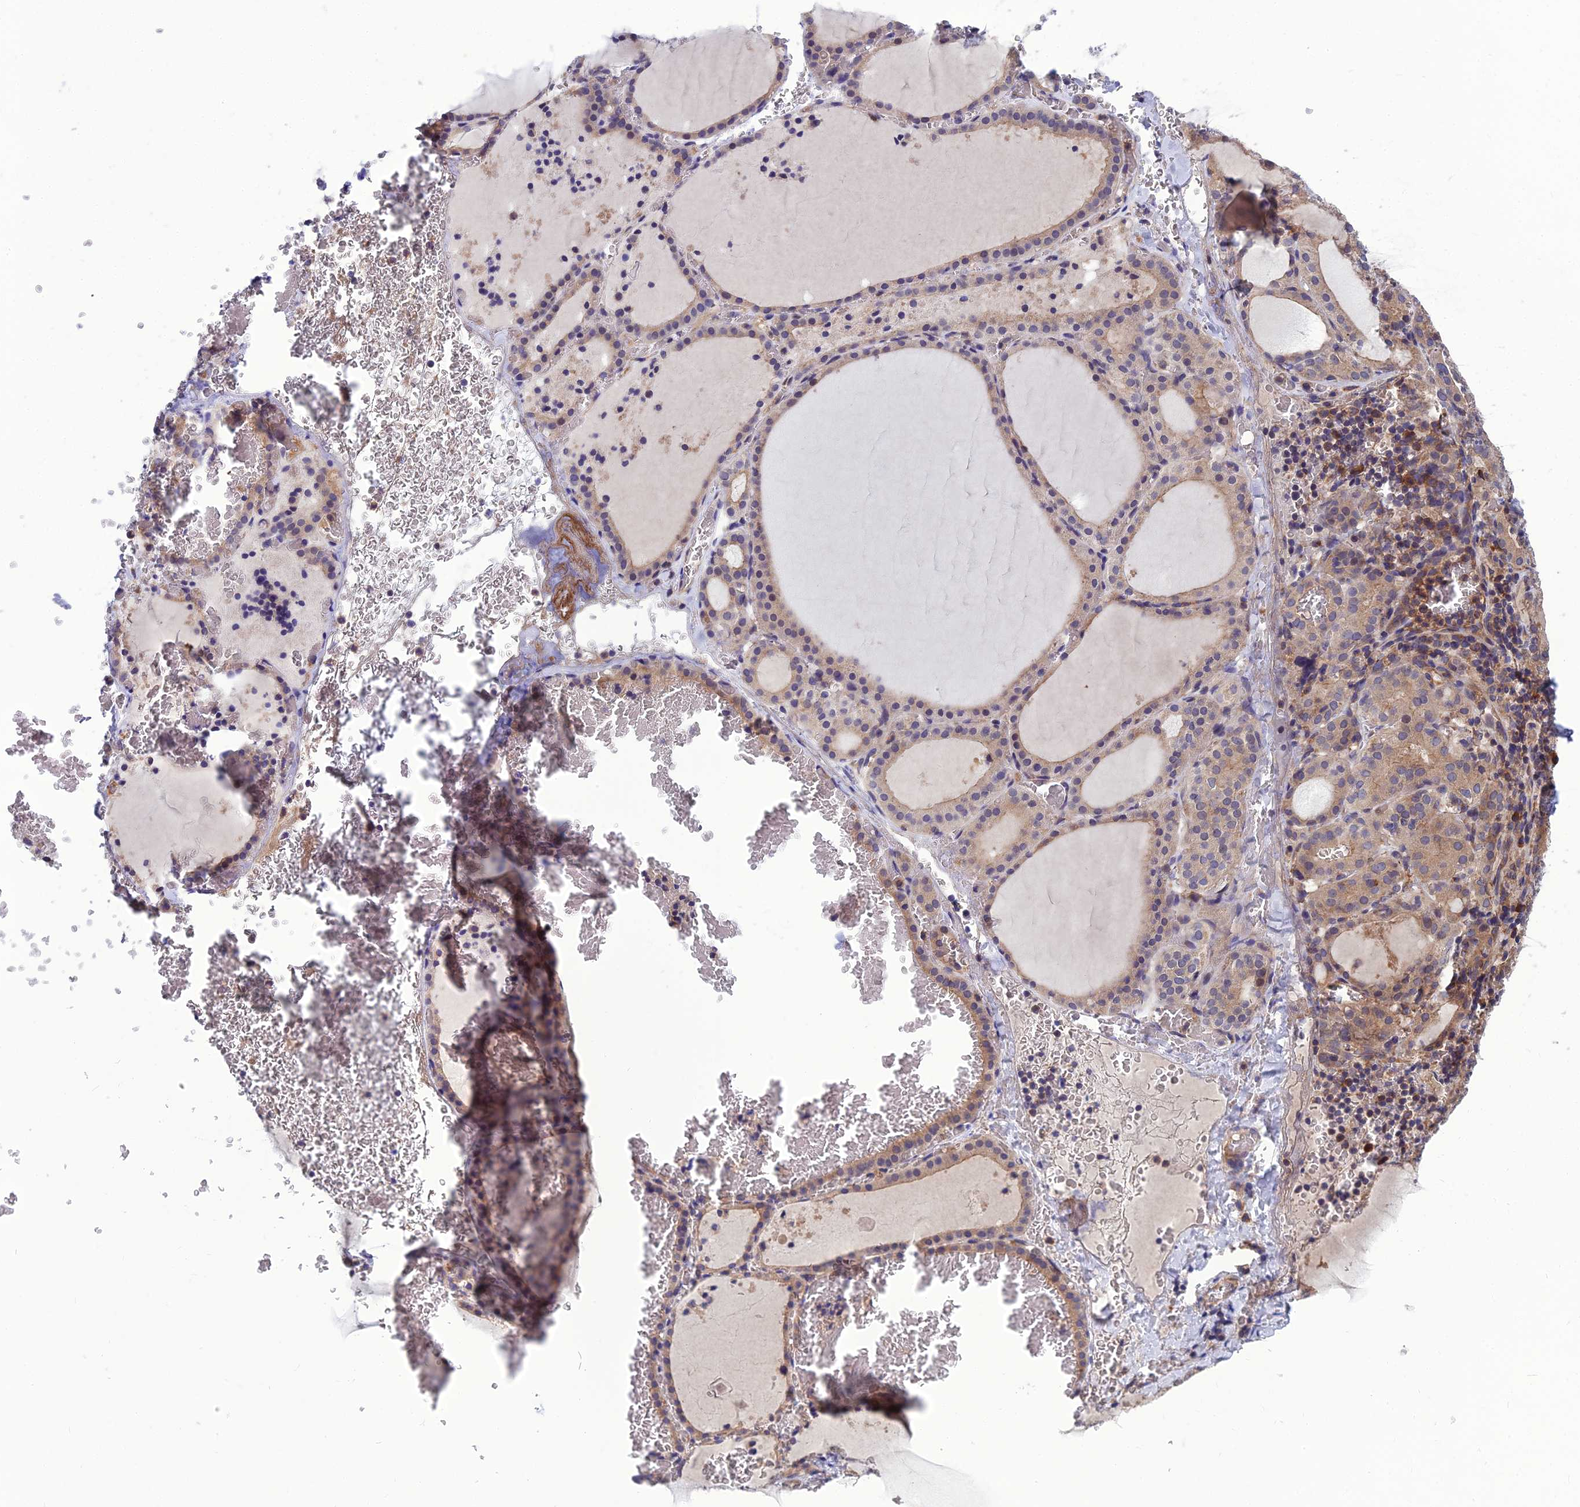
{"staining": {"intensity": "moderate", "quantity": "25%-75%", "location": "cytoplasmic/membranous"}, "tissue": "thyroid gland", "cell_type": "Glandular cells", "image_type": "normal", "snomed": [{"axis": "morphology", "description": "Normal tissue, NOS"}, {"axis": "topography", "description": "Thyroid gland"}], "caption": "Thyroid gland stained with immunohistochemistry reveals moderate cytoplasmic/membranous staining in about 25%-75% of glandular cells.", "gene": "UMAD1", "patient": {"sex": "female", "age": 39}}